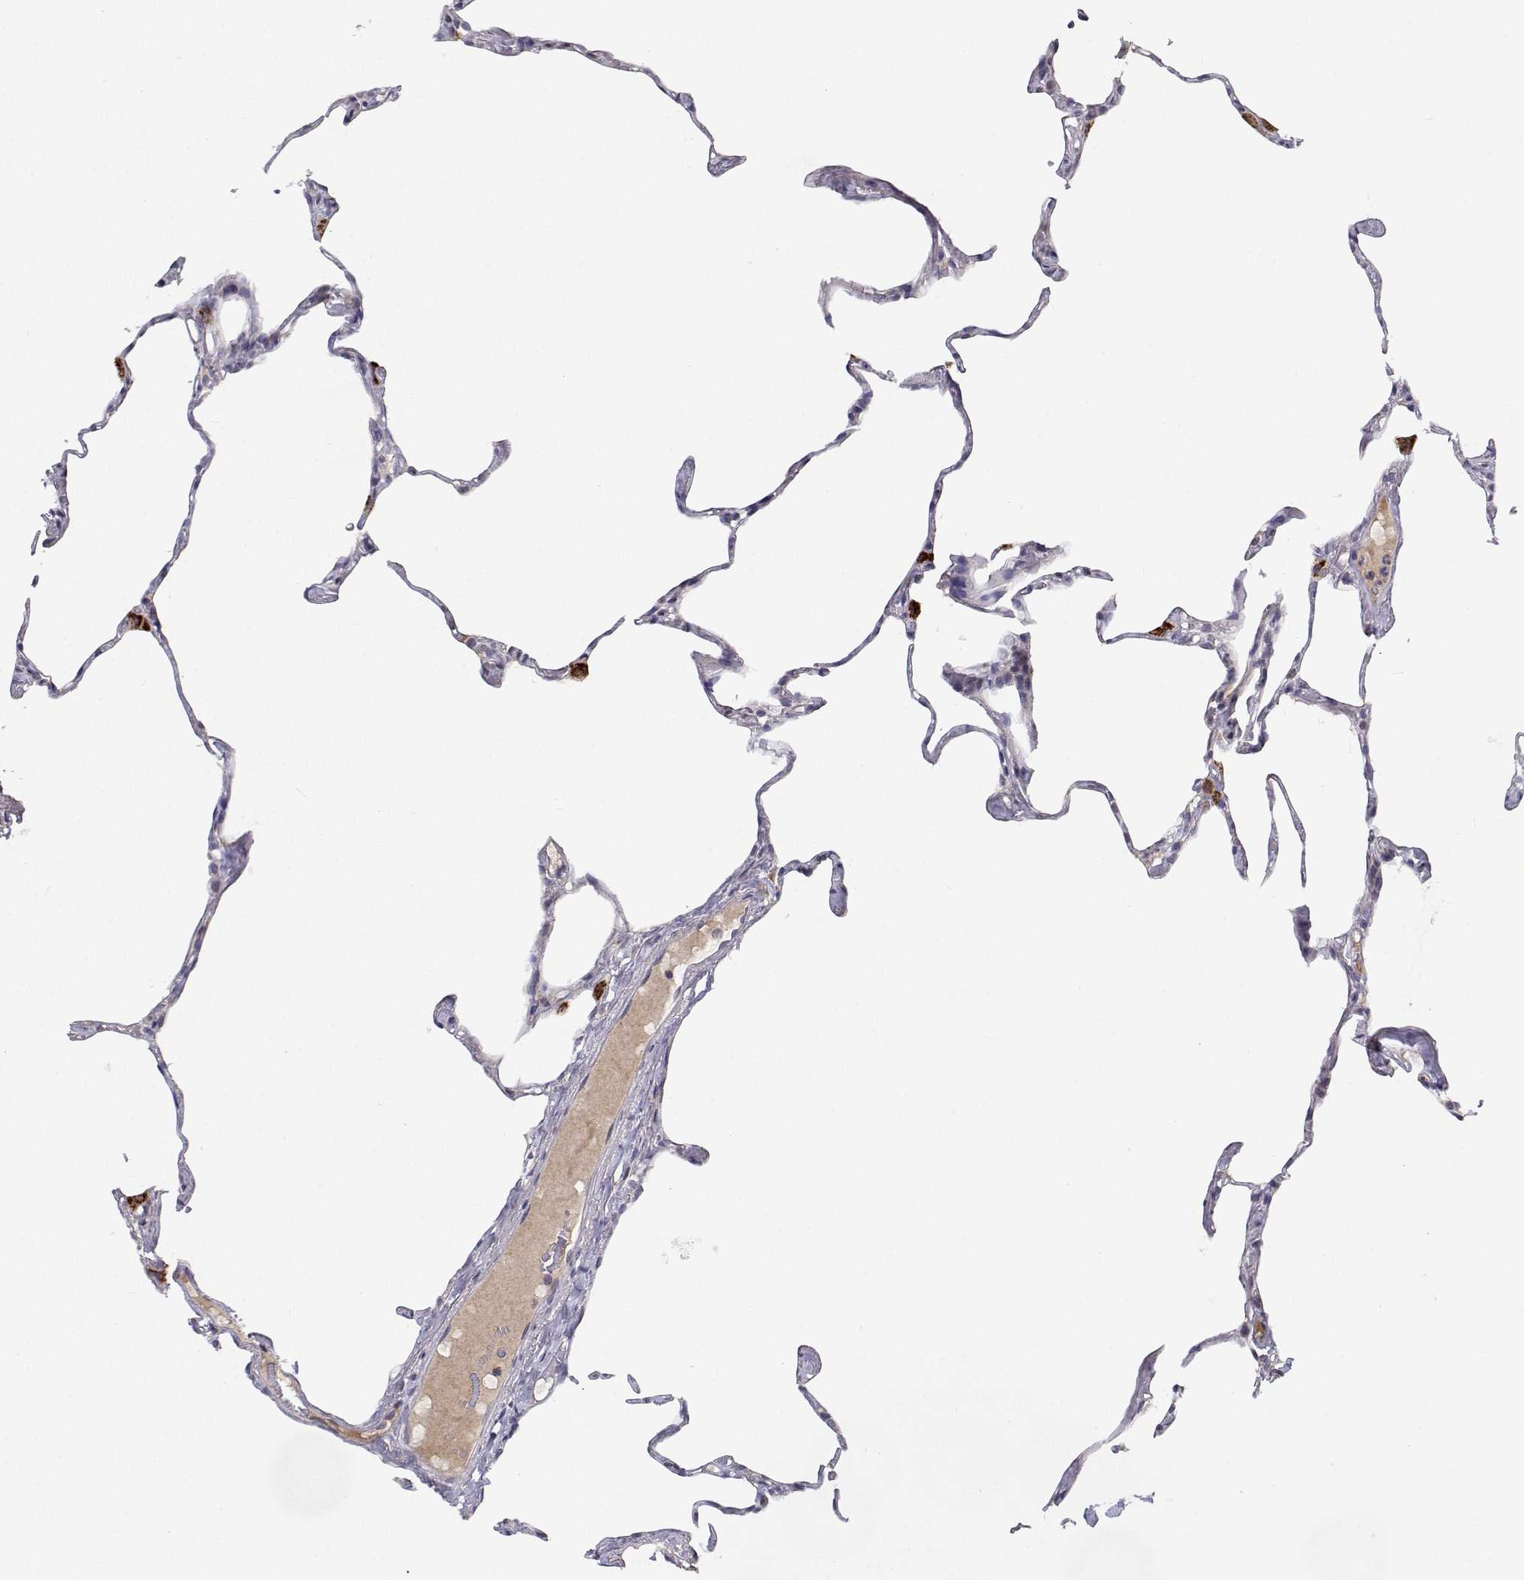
{"staining": {"intensity": "moderate", "quantity": "<25%", "location": "cytoplasmic/membranous"}, "tissue": "lung", "cell_type": "Alveolar cells", "image_type": "normal", "snomed": [{"axis": "morphology", "description": "Normal tissue, NOS"}, {"axis": "topography", "description": "Lung"}], "caption": "DAB (3,3'-diaminobenzidine) immunohistochemical staining of normal human lung reveals moderate cytoplasmic/membranous protein staining in about <25% of alveolar cells. (IHC, brightfield microscopy, high magnification).", "gene": "MRPL3", "patient": {"sex": "male", "age": 65}}